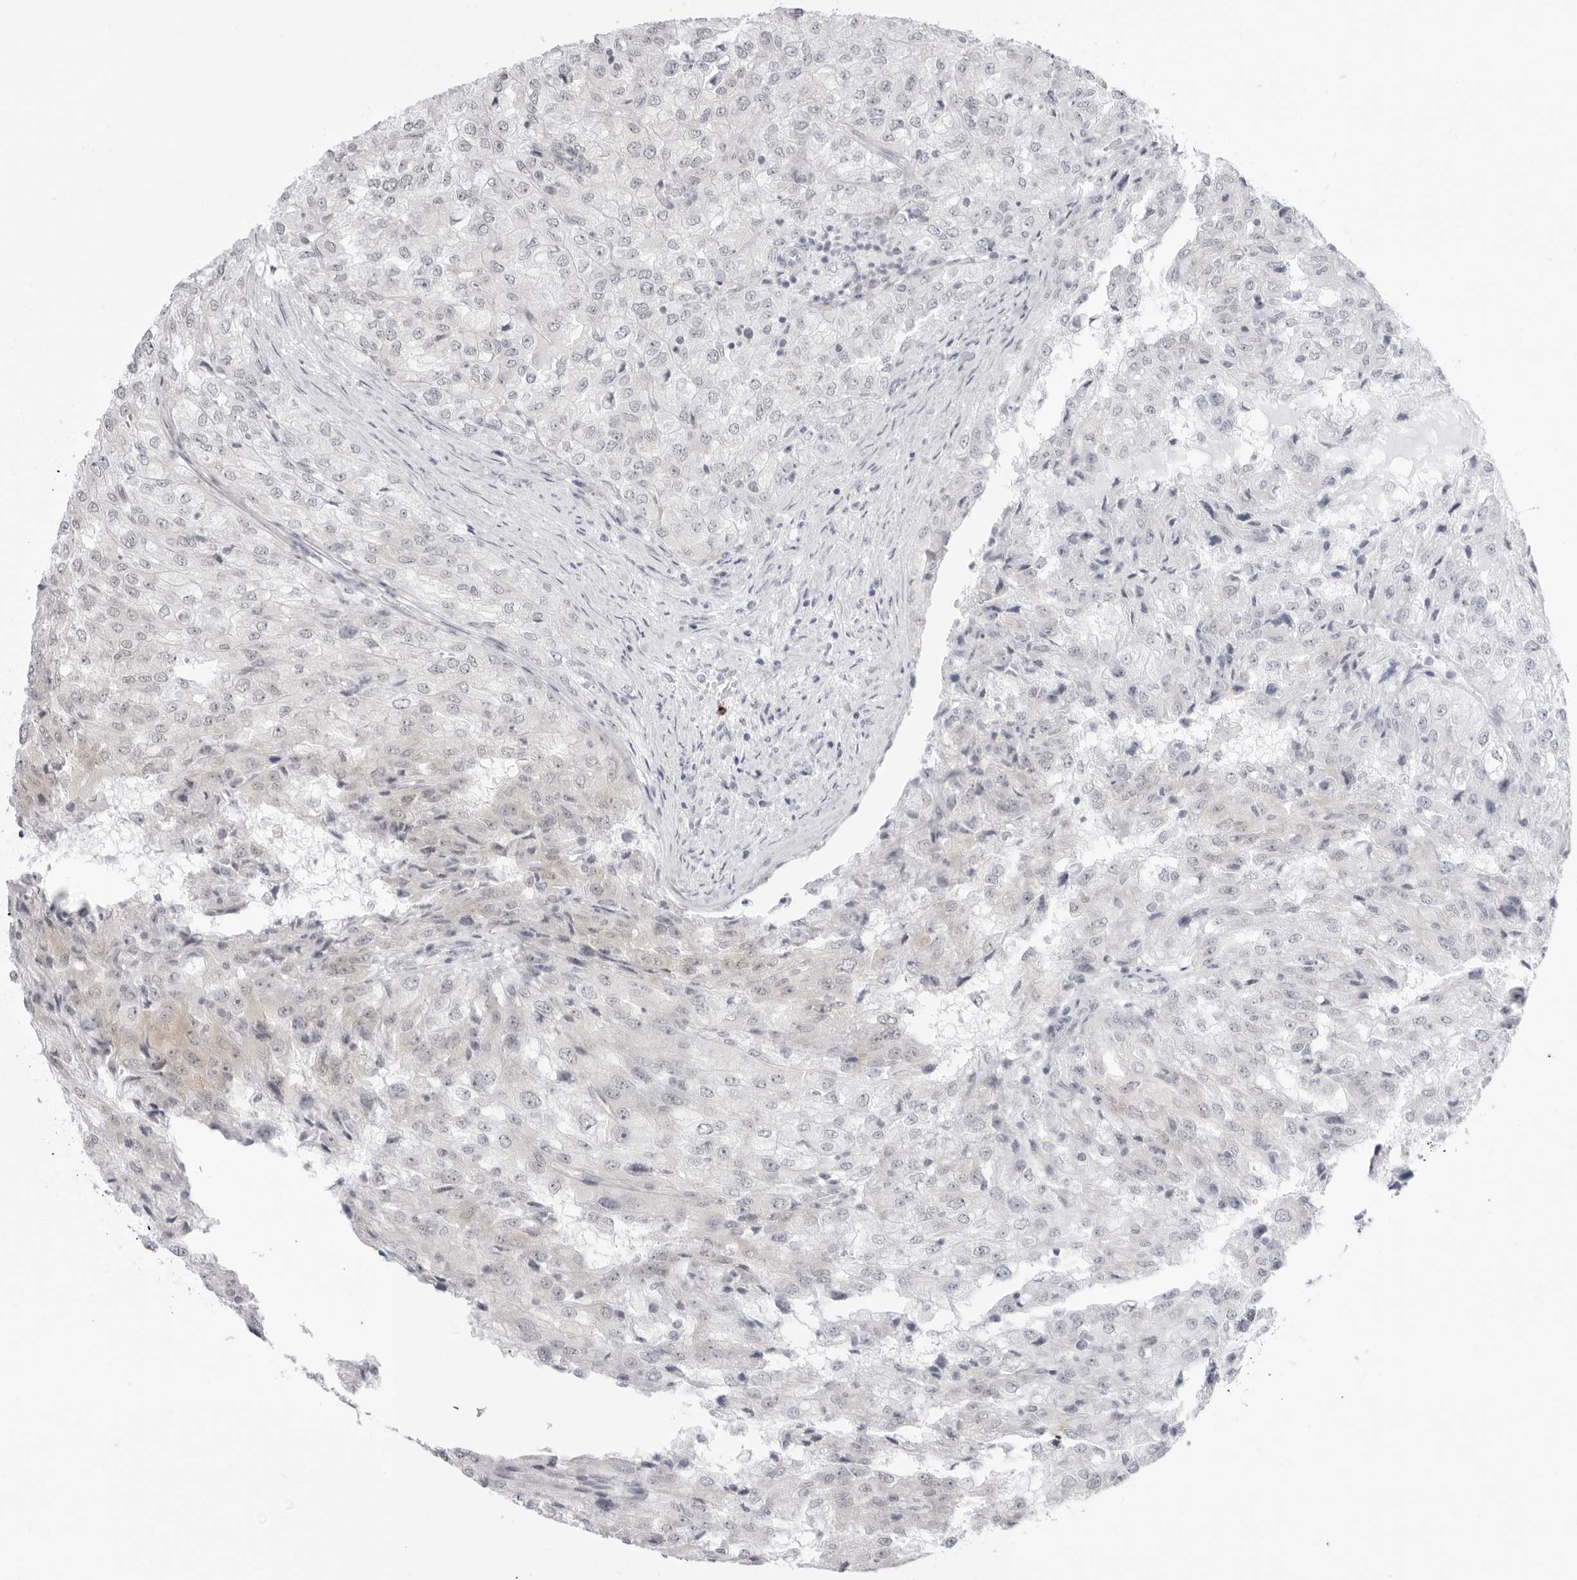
{"staining": {"intensity": "negative", "quantity": "none", "location": "none"}, "tissue": "renal cancer", "cell_type": "Tumor cells", "image_type": "cancer", "snomed": [{"axis": "morphology", "description": "Adenocarcinoma, NOS"}, {"axis": "topography", "description": "Kidney"}], "caption": "An immunohistochemistry (IHC) histopathology image of renal cancer is shown. There is no staining in tumor cells of renal cancer. (Stains: DAB (3,3'-diaminobenzidine) immunohistochemistry (IHC) with hematoxylin counter stain, Microscopy: brightfield microscopy at high magnification).", "gene": "PPP2R5C", "patient": {"sex": "female", "age": 54}}